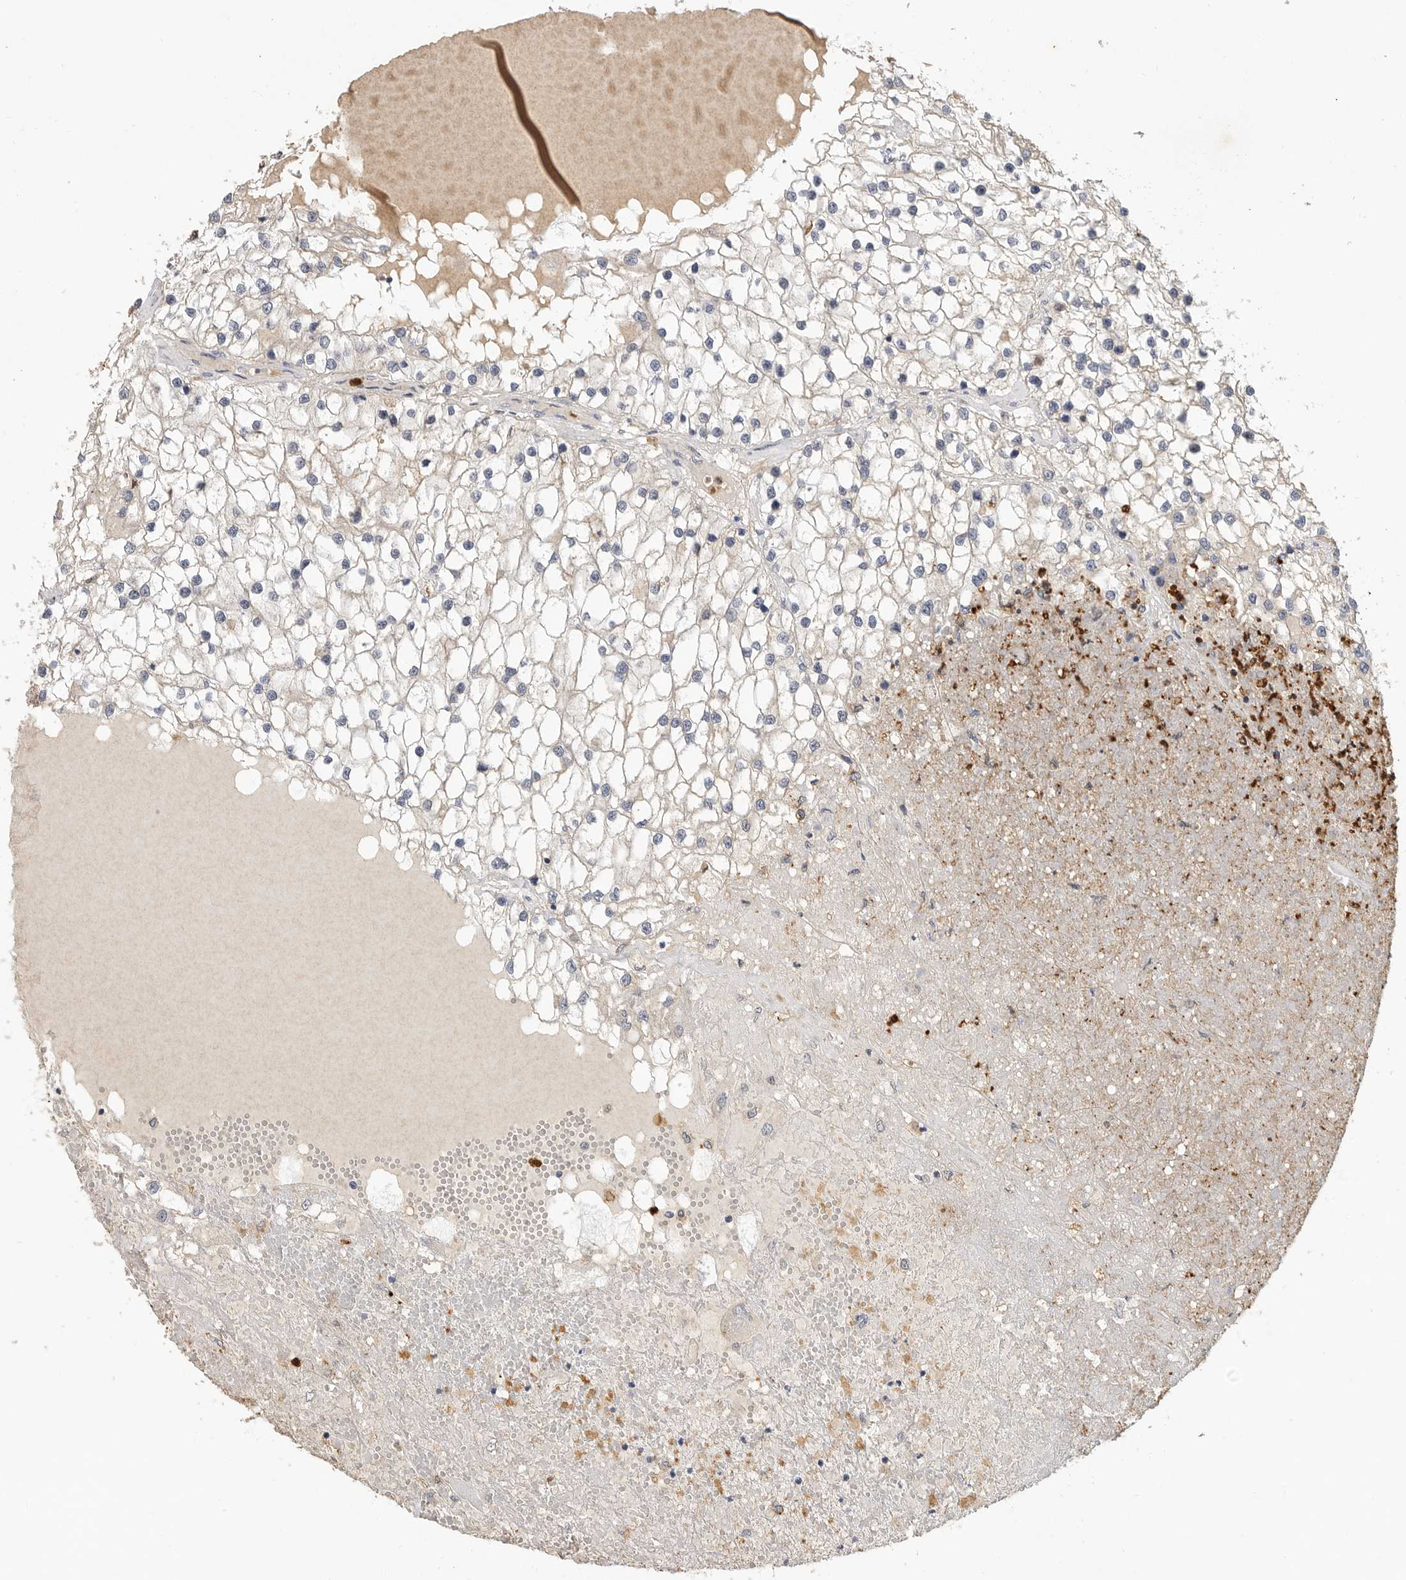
{"staining": {"intensity": "negative", "quantity": "none", "location": "none"}, "tissue": "renal cancer", "cell_type": "Tumor cells", "image_type": "cancer", "snomed": [{"axis": "morphology", "description": "Adenocarcinoma, NOS"}, {"axis": "topography", "description": "Kidney"}], "caption": "This is a histopathology image of IHC staining of adenocarcinoma (renal), which shows no staining in tumor cells.", "gene": "LTBR", "patient": {"sex": "male", "age": 68}}